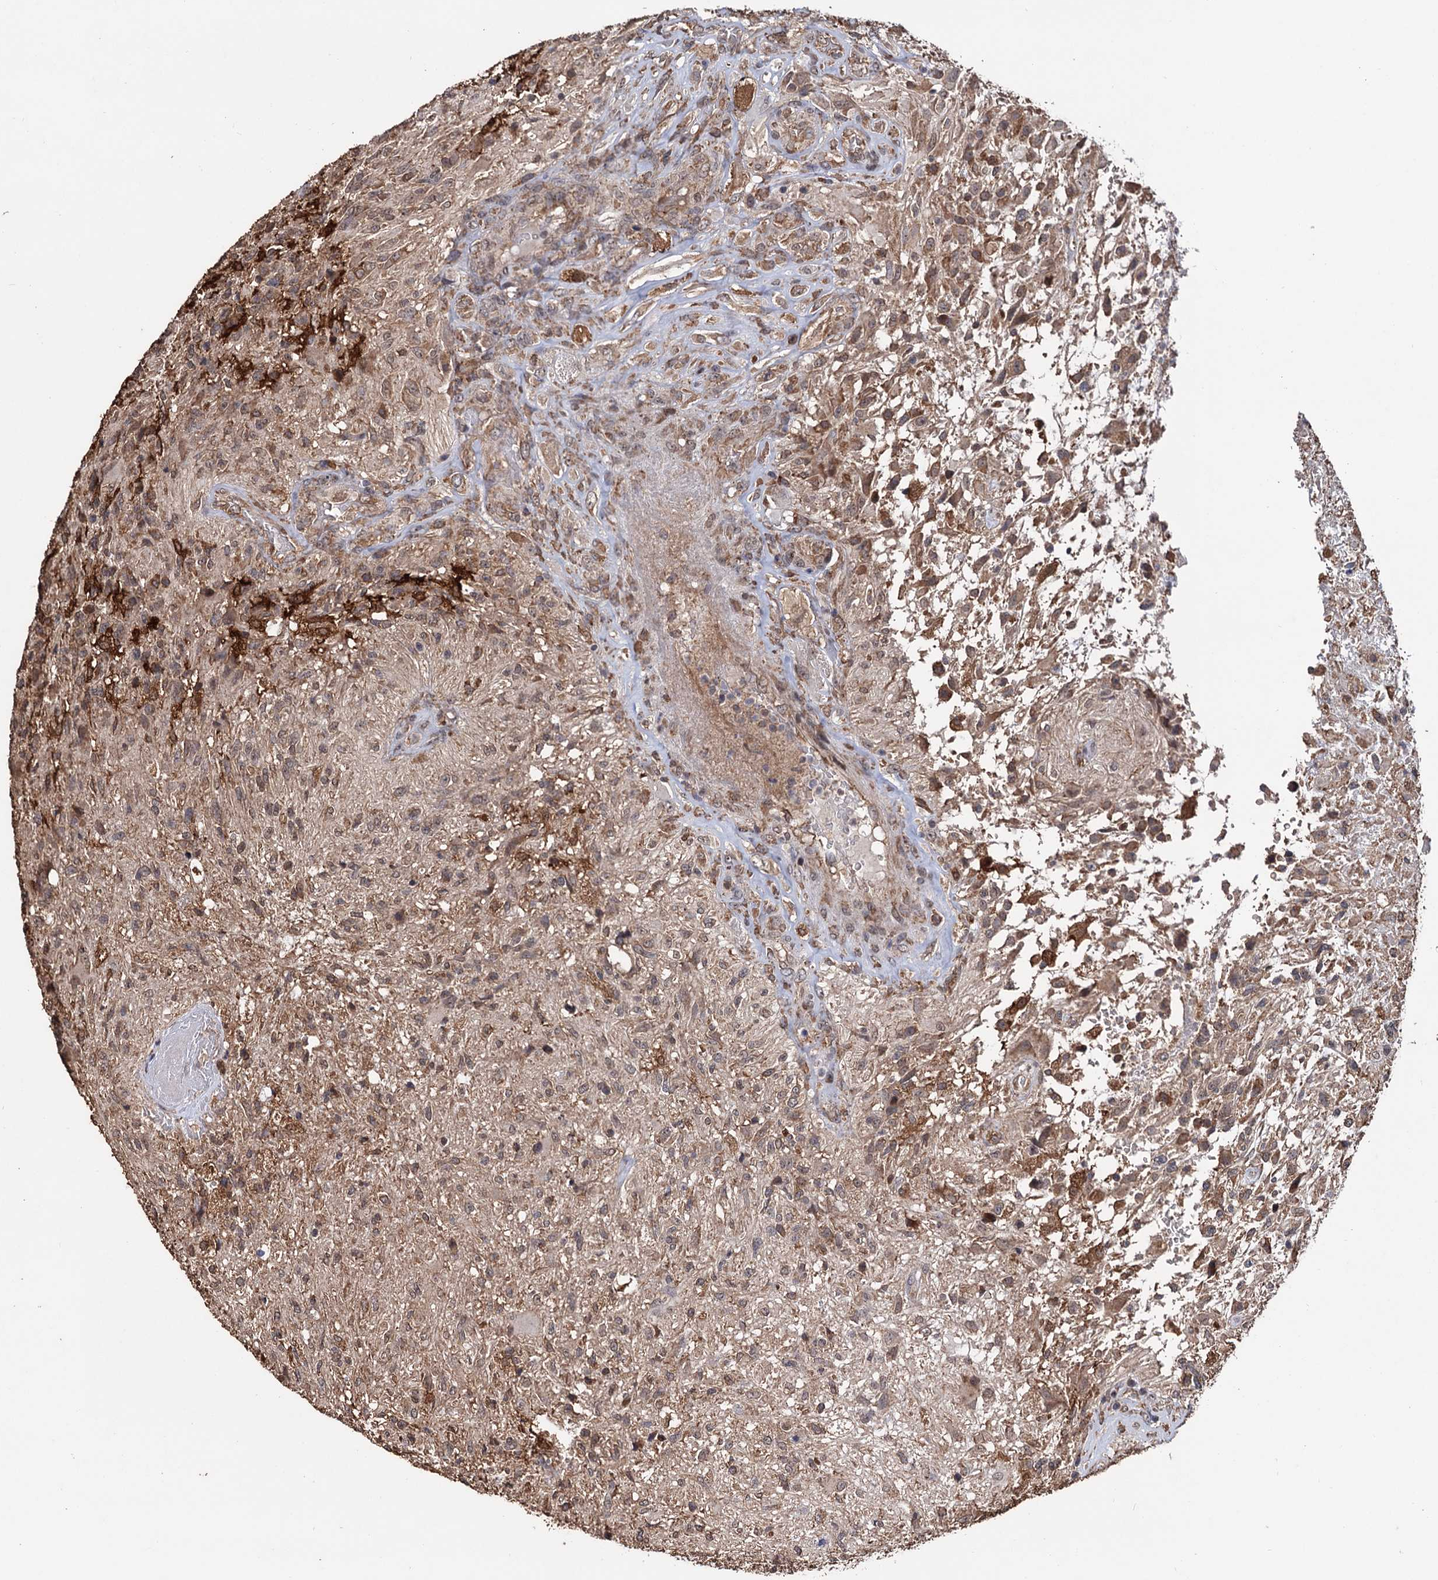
{"staining": {"intensity": "weak", "quantity": "25%-75%", "location": "cytoplasmic/membranous"}, "tissue": "glioma", "cell_type": "Tumor cells", "image_type": "cancer", "snomed": [{"axis": "morphology", "description": "Glioma, malignant, High grade"}, {"axis": "topography", "description": "Brain"}], "caption": "Immunohistochemistry (DAB (3,3'-diaminobenzidine)) staining of glioma exhibits weak cytoplasmic/membranous protein expression in approximately 25%-75% of tumor cells.", "gene": "TBC1D12", "patient": {"sex": "male", "age": 56}}